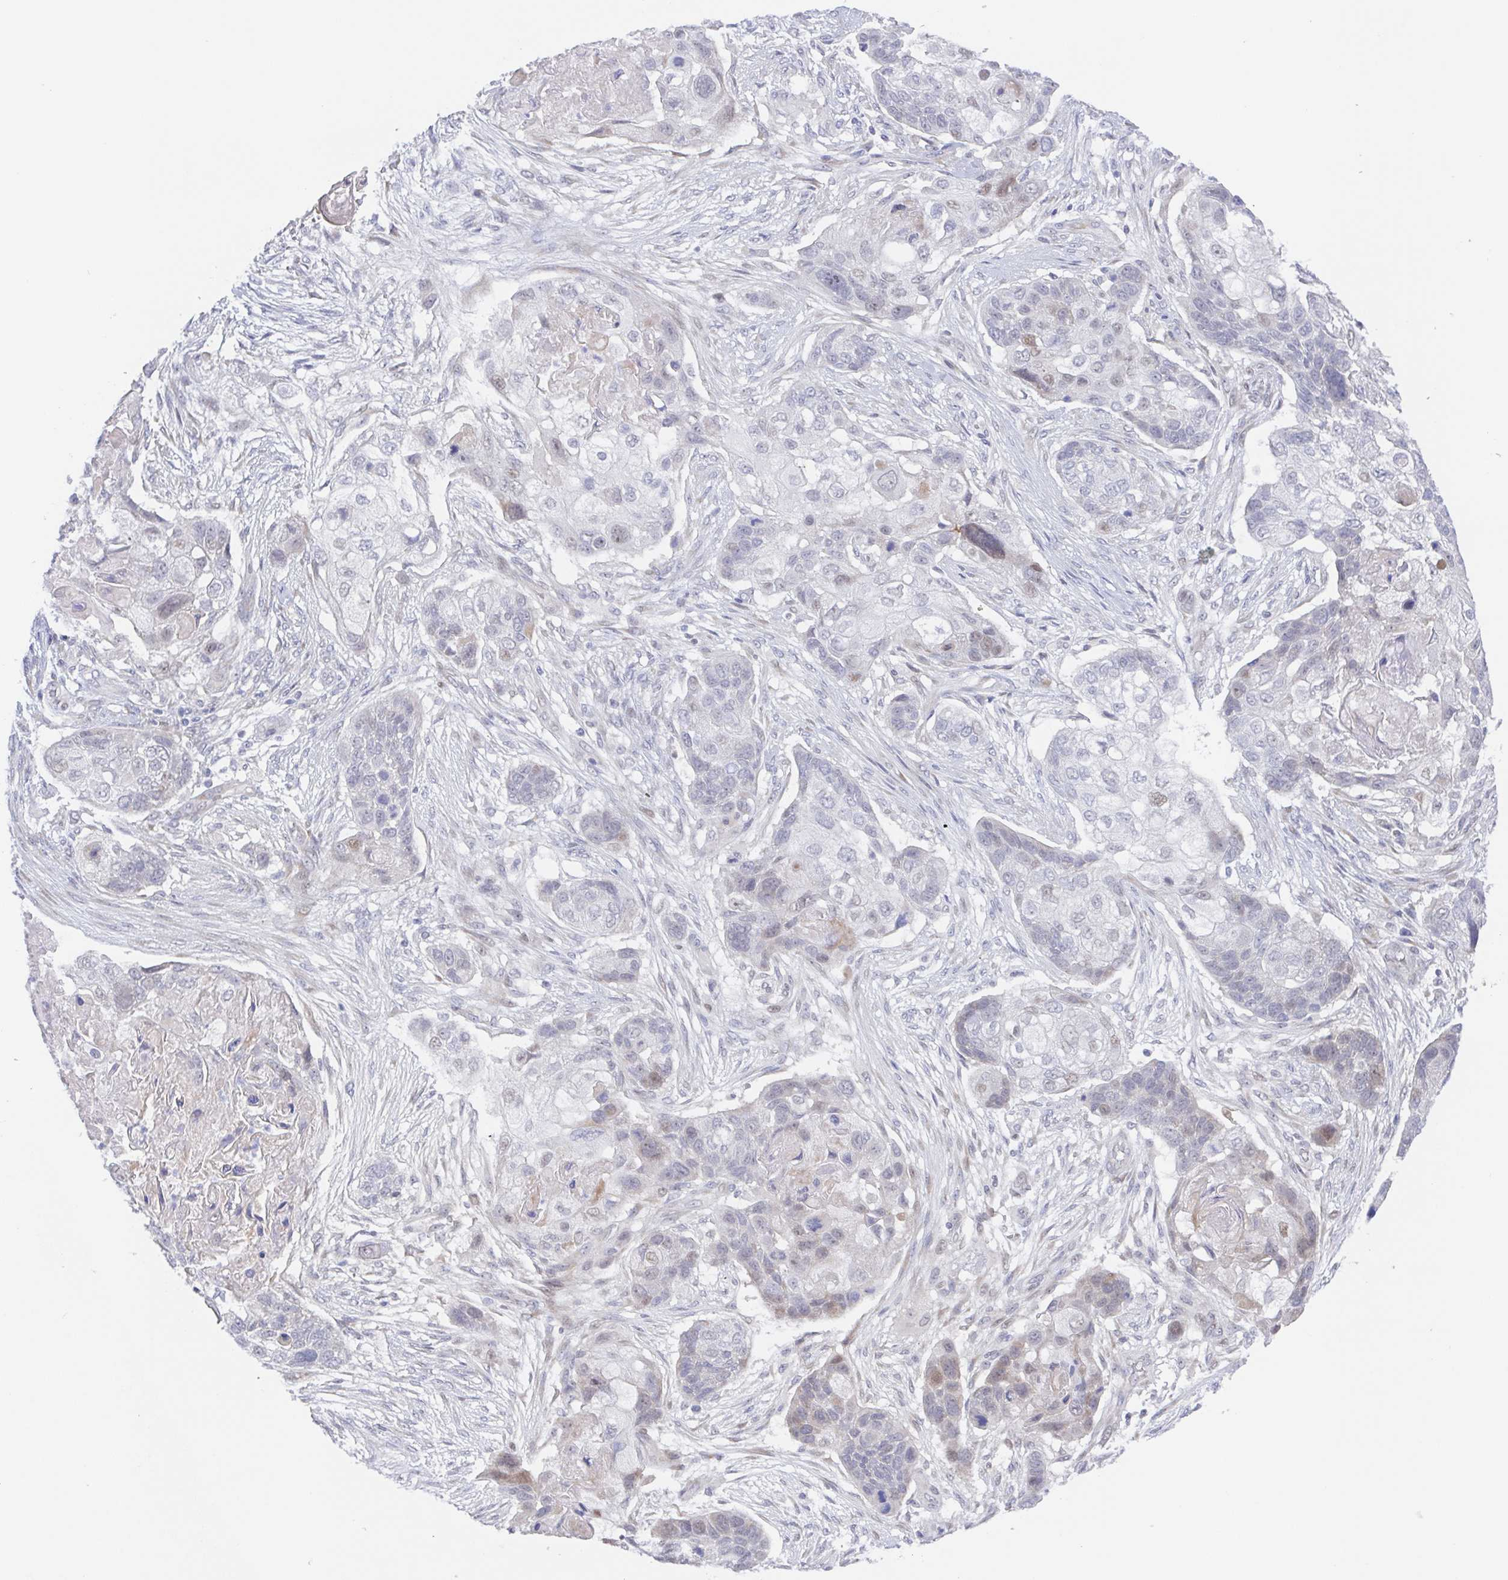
{"staining": {"intensity": "negative", "quantity": "none", "location": "none"}, "tissue": "lung cancer", "cell_type": "Tumor cells", "image_type": "cancer", "snomed": [{"axis": "morphology", "description": "Squamous cell carcinoma, NOS"}, {"axis": "topography", "description": "Lung"}], "caption": "Tumor cells are negative for brown protein staining in squamous cell carcinoma (lung). (DAB (3,3'-diaminobenzidine) IHC, high magnification).", "gene": "POU2F3", "patient": {"sex": "male", "age": 69}}